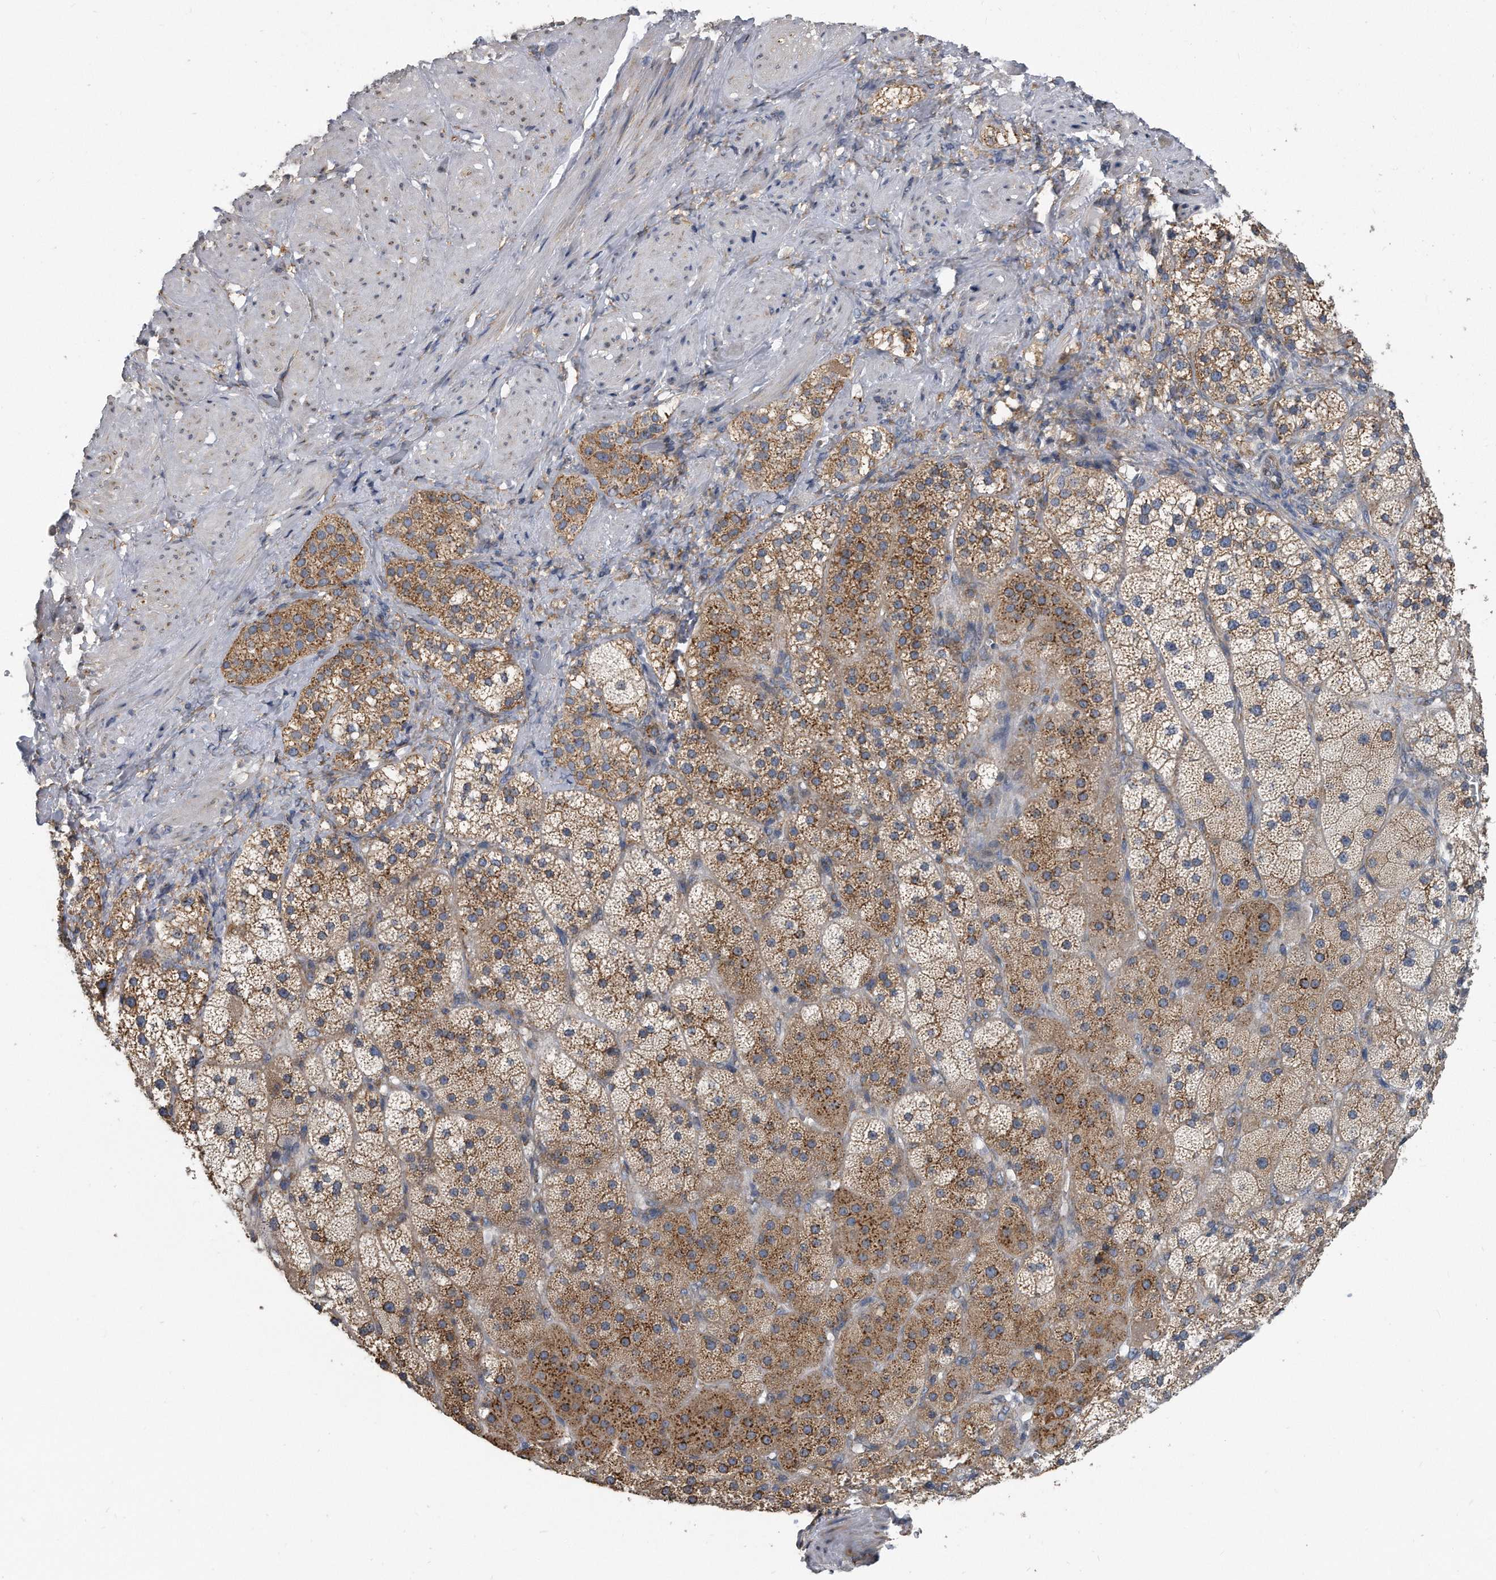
{"staining": {"intensity": "moderate", "quantity": ">75%", "location": "cytoplasmic/membranous"}, "tissue": "adrenal gland", "cell_type": "Glandular cells", "image_type": "normal", "snomed": [{"axis": "morphology", "description": "Normal tissue, NOS"}, {"axis": "topography", "description": "Adrenal gland"}], "caption": "Moderate cytoplasmic/membranous positivity for a protein is seen in approximately >75% of glandular cells of benign adrenal gland using immunohistochemistry.", "gene": "CCDC47", "patient": {"sex": "male", "age": 57}}